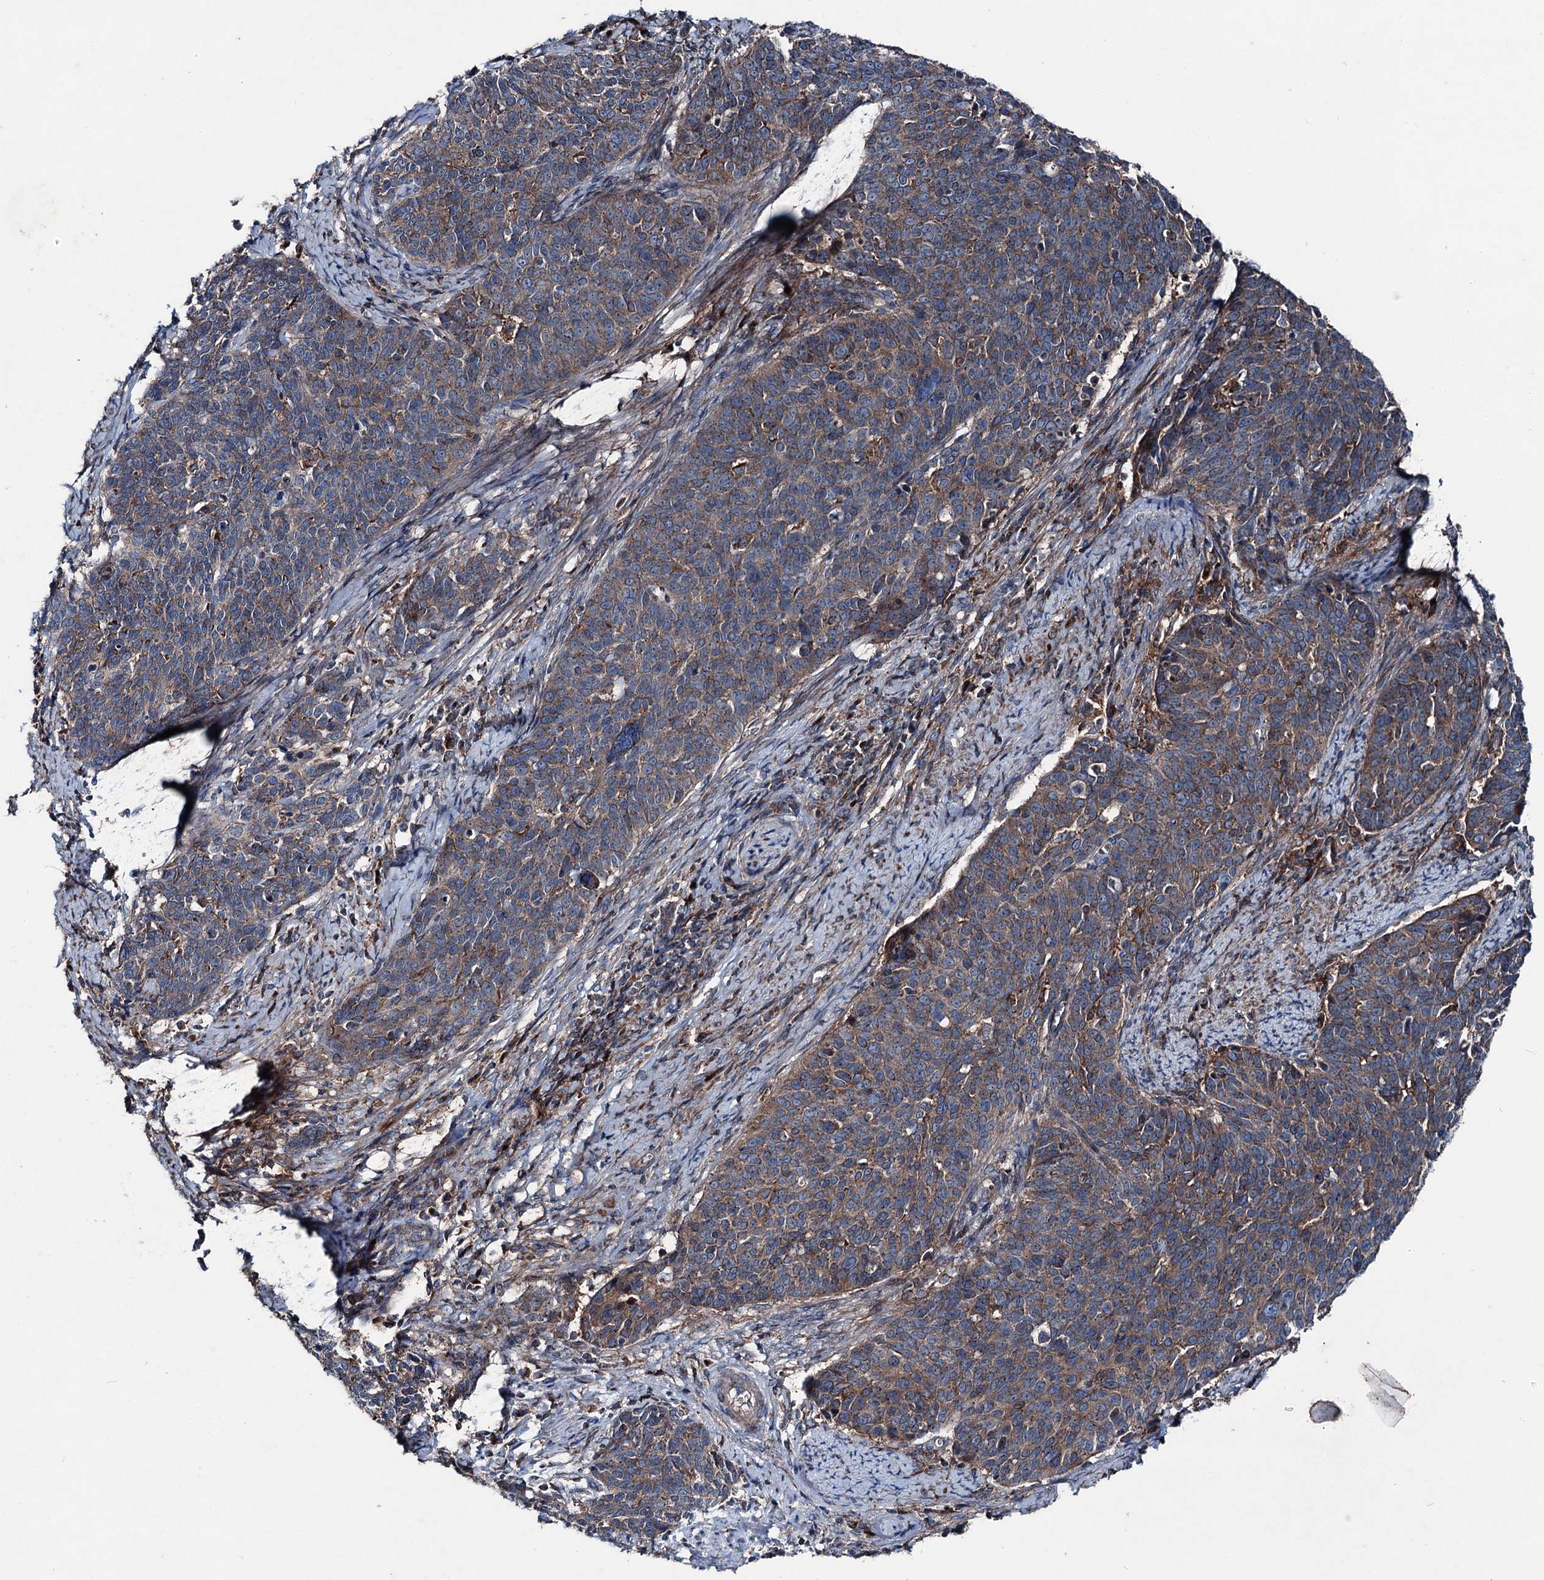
{"staining": {"intensity": "strong", "quantity": ">75%", "location": "cytoplasmic/membranous"}, "tissue": "cervical cancer", "cell_type": "Tumor cells", "image_type": "cancer", "snomed": [{"axis": "morphology", "description": "Squamous cell carcinoma, NOS"}, {"axis": "topography", "description": "Cervix"}], "caption": "An immunohistochemistry histopathology image of tumor tissue is shown. Protein staining in brown shows strong cytoplasmic/membranous positivity in squamous cell carcinoma (cervical) within tumor cells.", "gene": "RUFY1", "patient": {"sex": "female", "age": 39}}